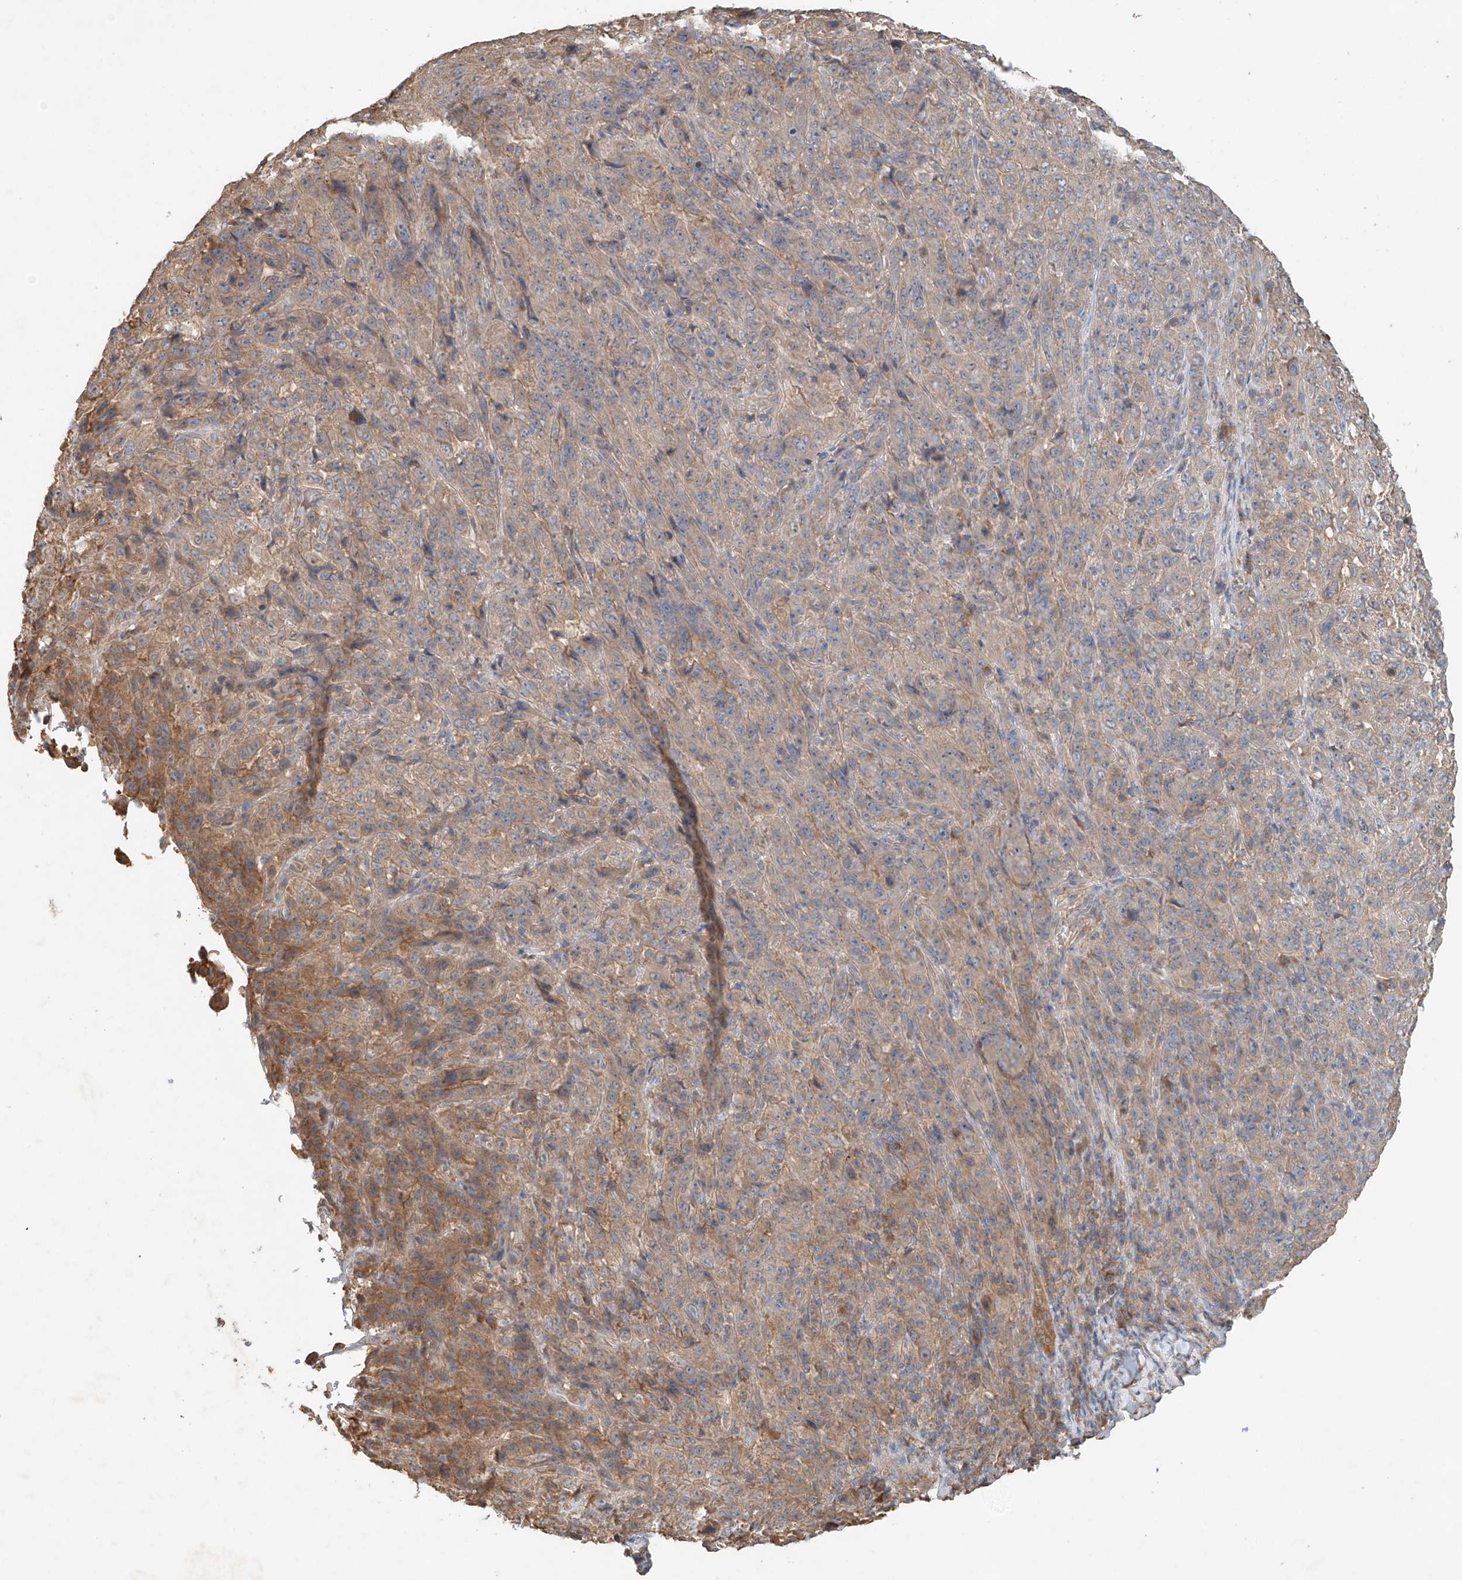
{"staining": {"intensity": "weak", "quantity": ">75%", "location": "cytoplasmic/membranous"}, "tissue": "pancreatic cancer", "cell_type": "Tumor cells", "image_type": "cancer", "snomed": [{"axis": "morphology", "description": "Adenocarcinoma, NOS"}, {"axis": "topography", "description": "Pancreas"}], "caption": "Human adenocarcinoma (pancreatic) stained for a protein (brown) reveals weak cytoplasmic/membranous positive expression in about >75% of tumor cells.", "gene": "GNB1L", "patient": {"sex": "male", "age": 63}}